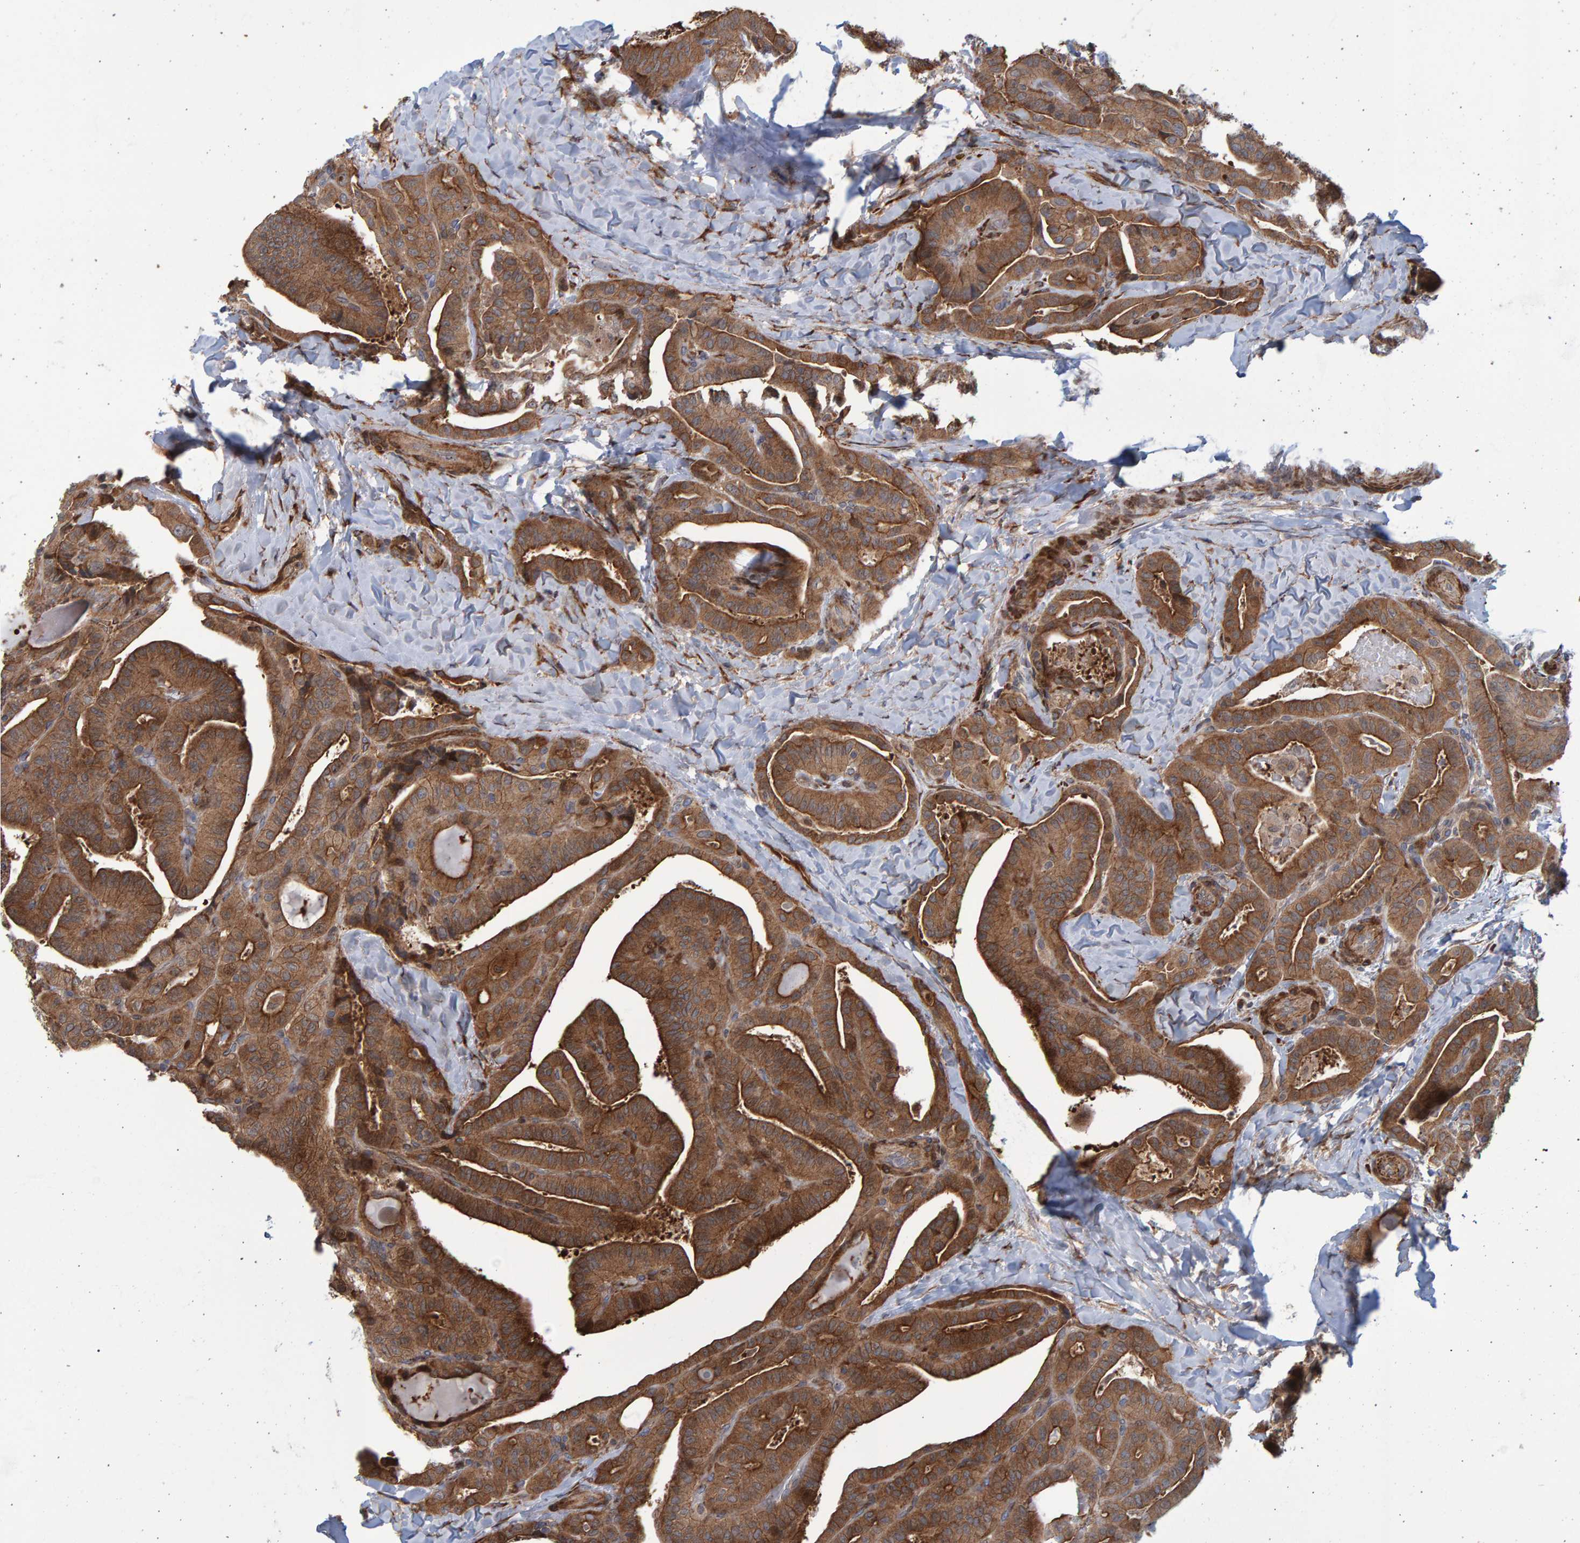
{"staining": {"intensity": "strong", "quantity": ">75%", "location": "cytoplasmic/membranous"}, "tissue": "thyroid cancer", "cell_type": "Tumor cells", "image_type": "cancer", "snomed": [{"axis": "morphology", "description": "Papillary adenocarcinoma, NOS"}, {"axis": "topography", "description": "Thyroid gland"}], "caption": "A high amount of strong cytoplasmic/membranous staining is identified in approximately >75% of tumor cells in thyroid cancer (papillary adenocarcinoma) tissue. (DAB (3,3'-diaminobenzidine) = brown stain, brightfield microscopy at high magnification).", "gene": "LRBA", "patient": {"sex": "male", "age": 77}}